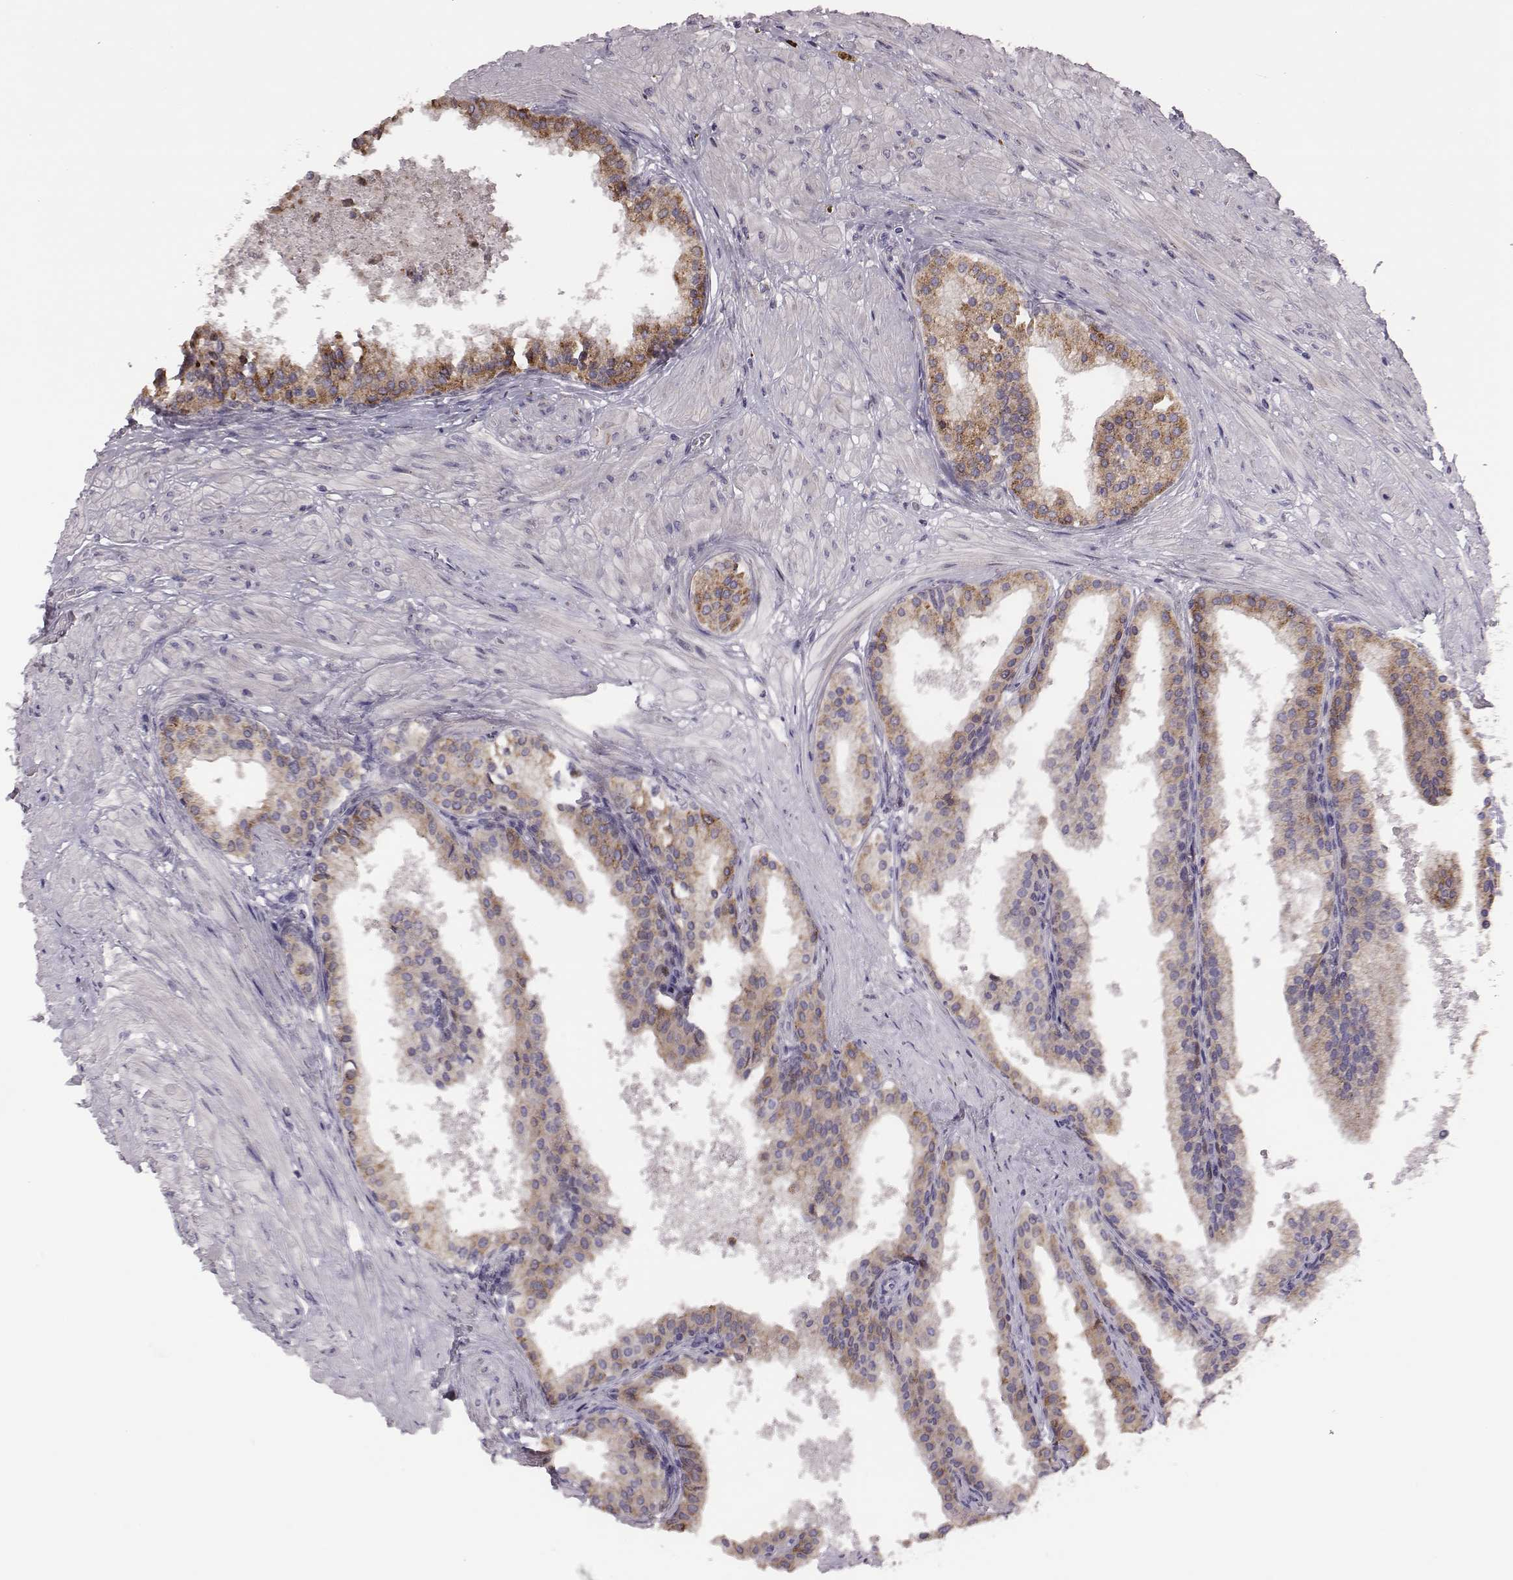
{"staining": {"intensity": "strong", "quantity": "<25%", "location": "cytoplasmic/membranous"}, "tissue": "prostate cancer", "cell_type": "Tumor cells", "image_type": "cancer", "snomed": [{"axis": "morphology", "description": "Adenocarcinoma, Low grade"}, {"axis": "topography", "description": "Prostate"}], "caption": "DAB immunohistochemical staining of prostate low-grade adenocarcinoma shows strong cytoplasmic/membranous protein expression in approximately <25% of tumor cells.", "gene": "SELENOI", "patient": {"sex": "male", "age": 56}}